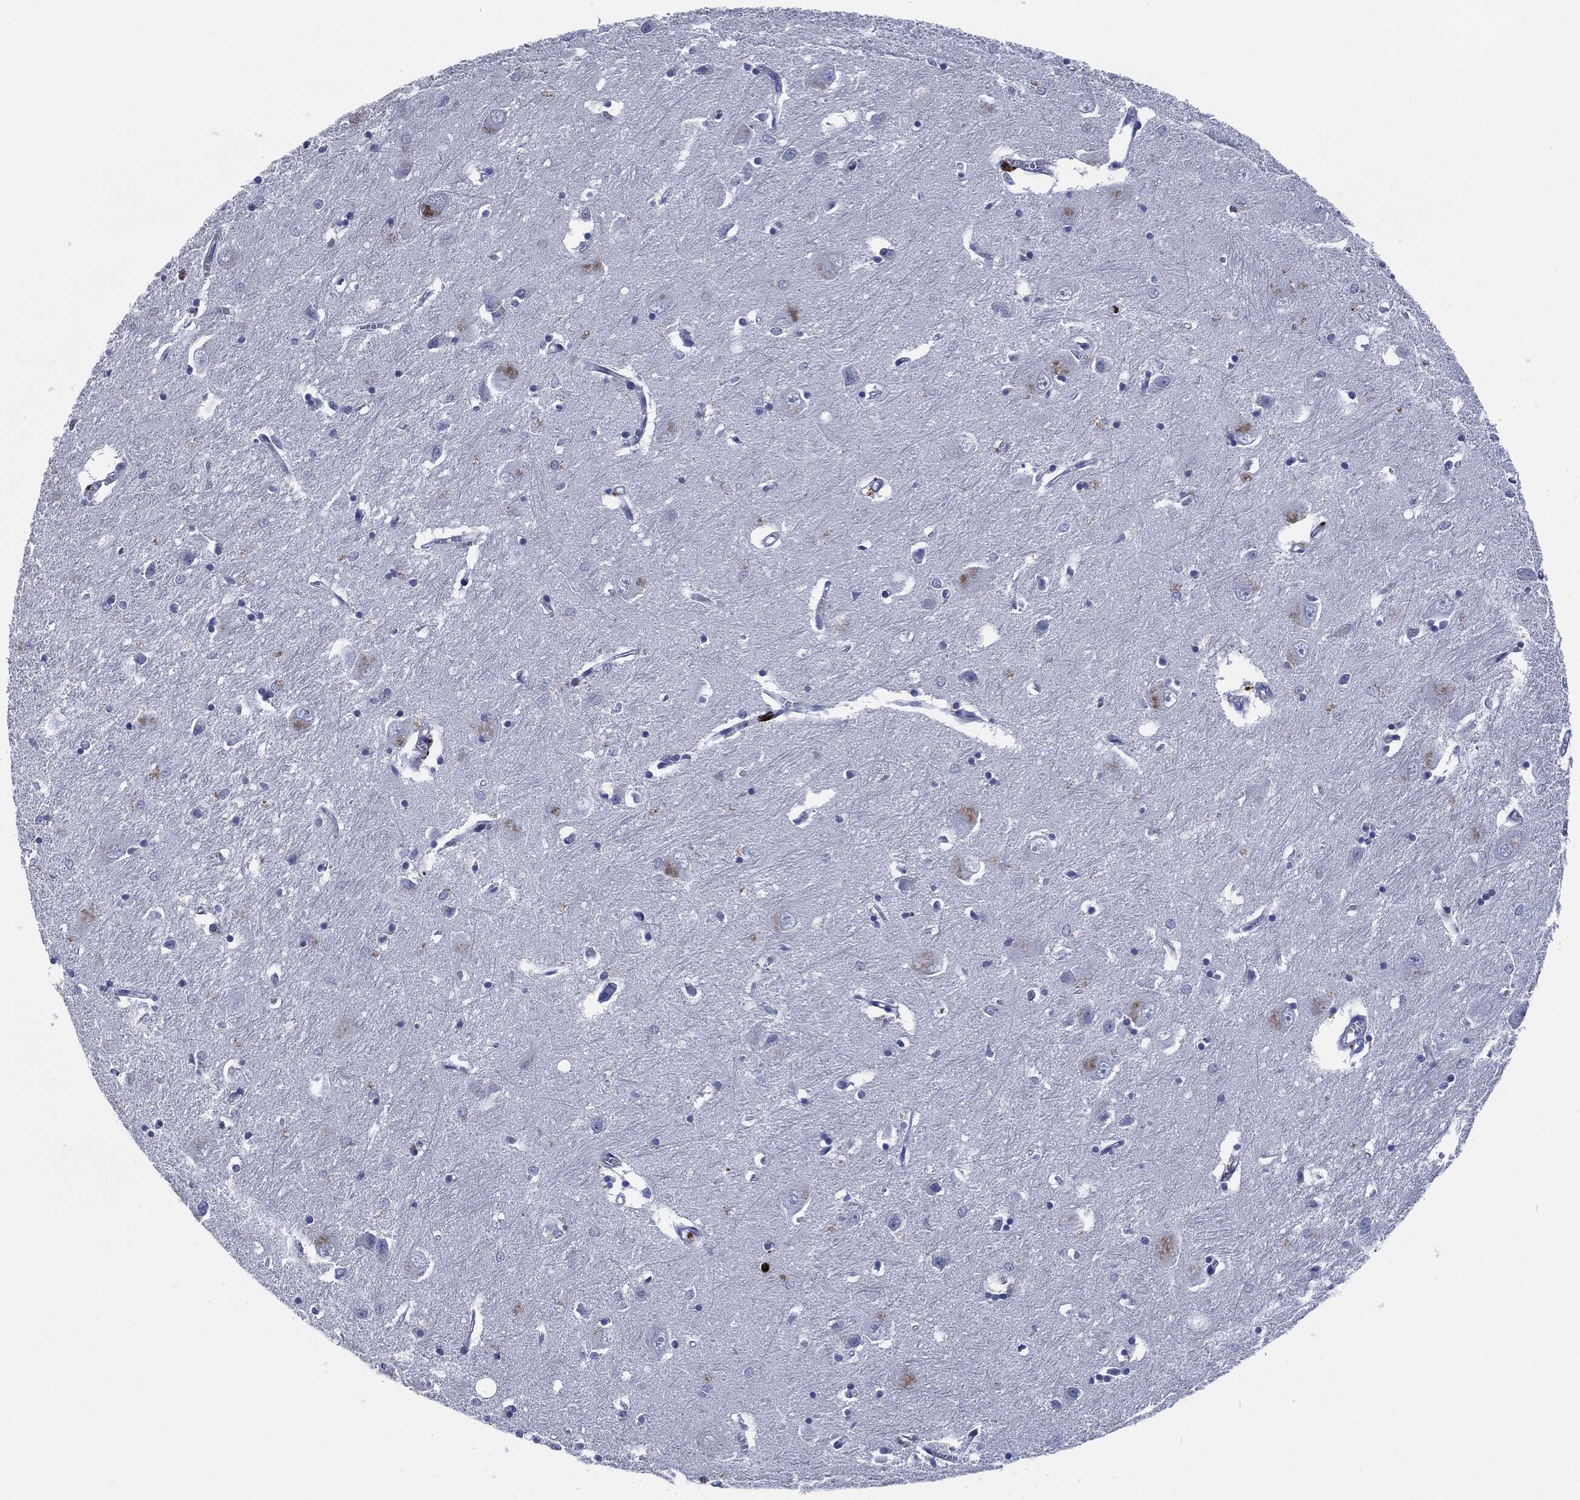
{"staining": {"intensity": "negative", "quantity": "none", "location": "none"}, "tissue": "caudate", "cell_type": "Glial cells", "image_type": "normal", "snomed": [{"axis": "morphology", "description": "Normal tissue, NOS"}, {"axis": "topography", "description": "Lateral ventricle wall"}], "caption": "Protein analysis of benign caudate displays no significant expression in glial cells.", "gene": "MPO", "patient": {"sex": "male", "age": 54}}